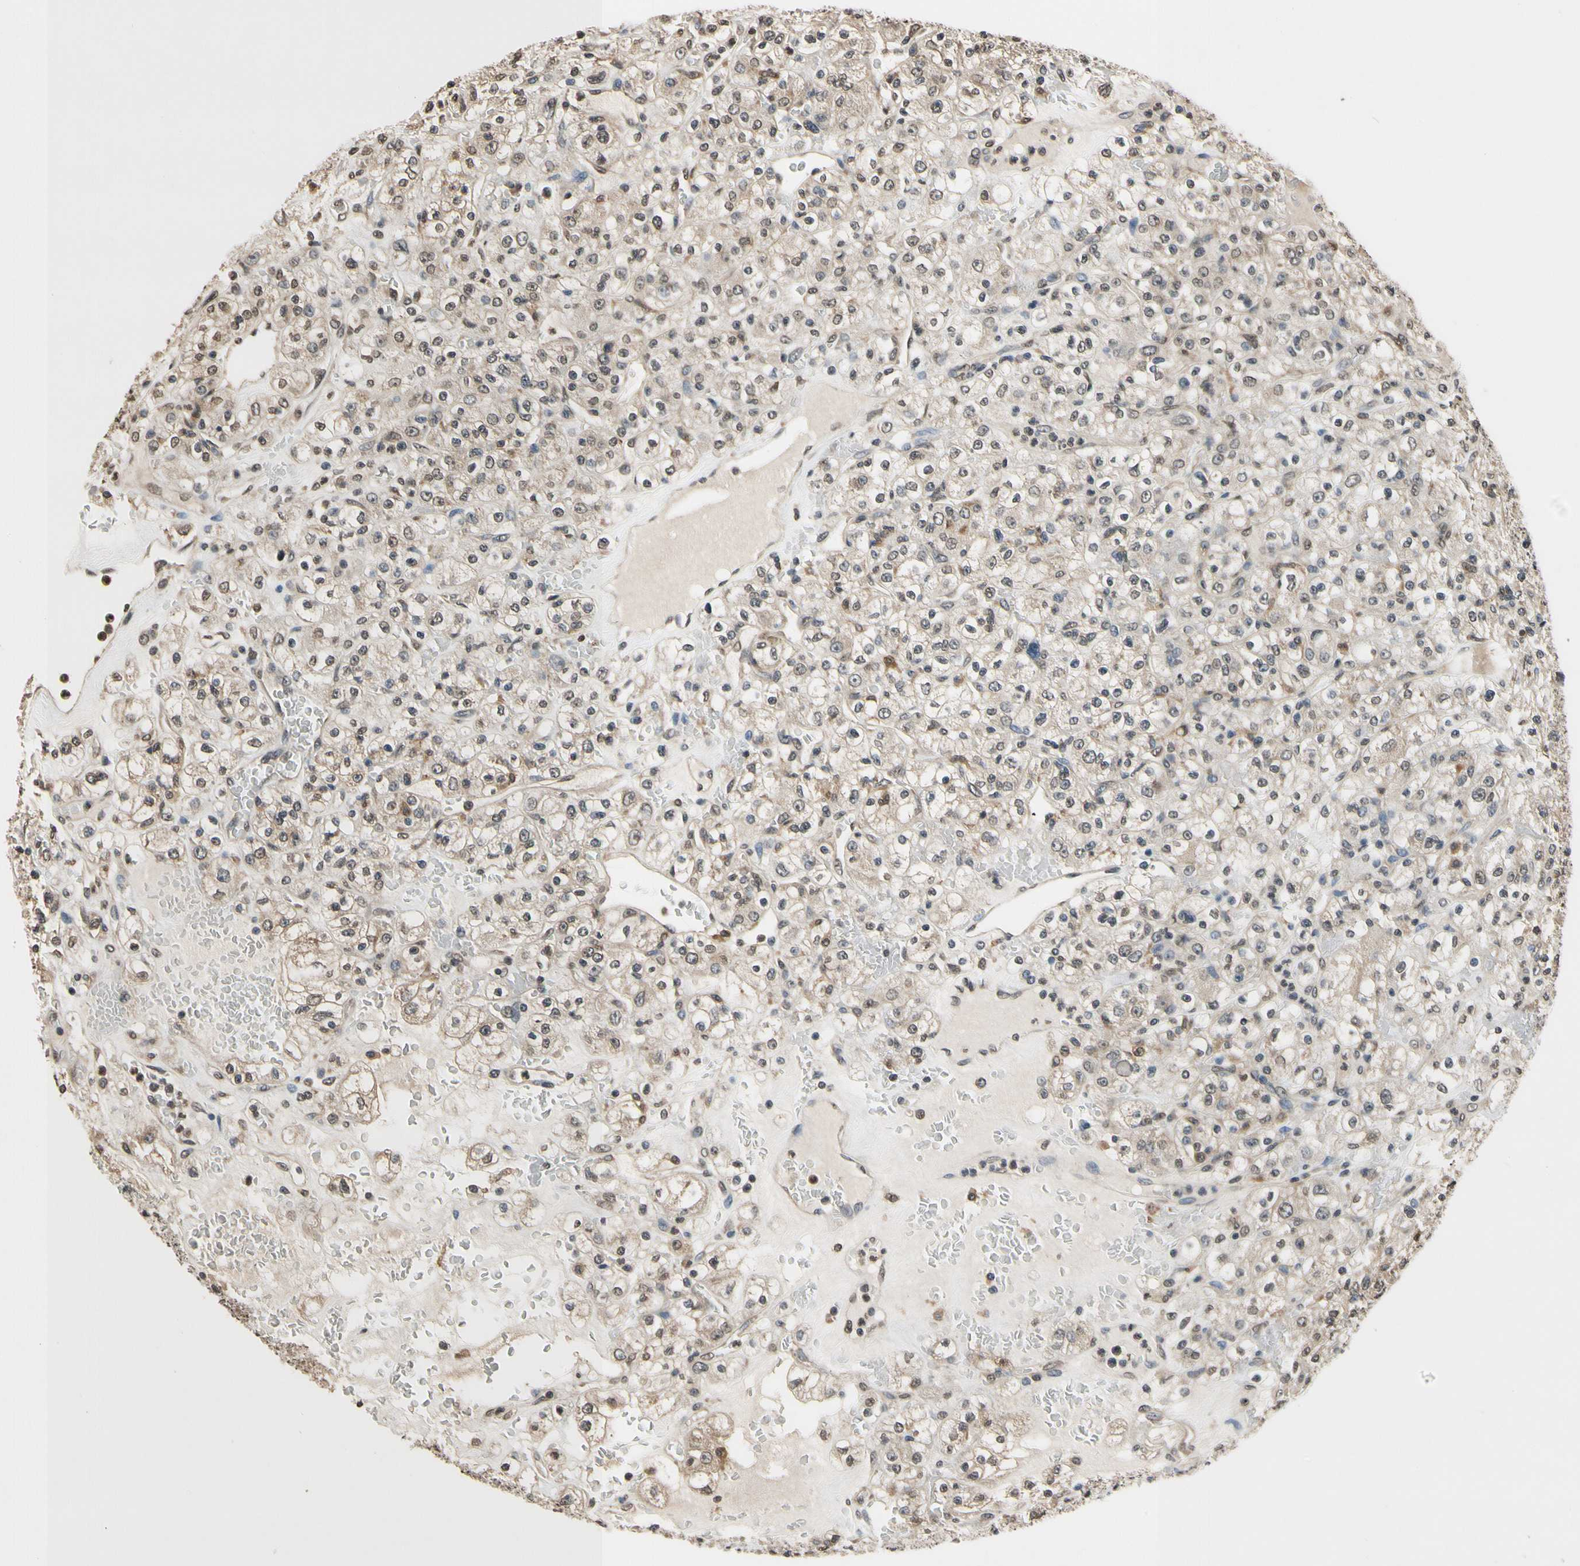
{"staining": {"intensity": "weak", "quantity": ">75%", "location": "cytoplasmic/membranous"}, "tissue": "renal cancer", "cell_type": "Tumor cells", "image_type": "cancer", "snomed": [{"axis": "morphology", "description": "Normal tissue, NOS"}, {"axis": "morphology", "description": "Adenocarcinoma, NOS"}, {"axis": "topography", "description": "Kidney"}], "caption": "Immunohistochemical staining of adenocarcinoma (renal) demonstrates weak cytoplasmic/membranous protein positivity in about >75% of tumor cells.", "gene": "GCLC", "patient": {"sex": "female", "age": 72}}